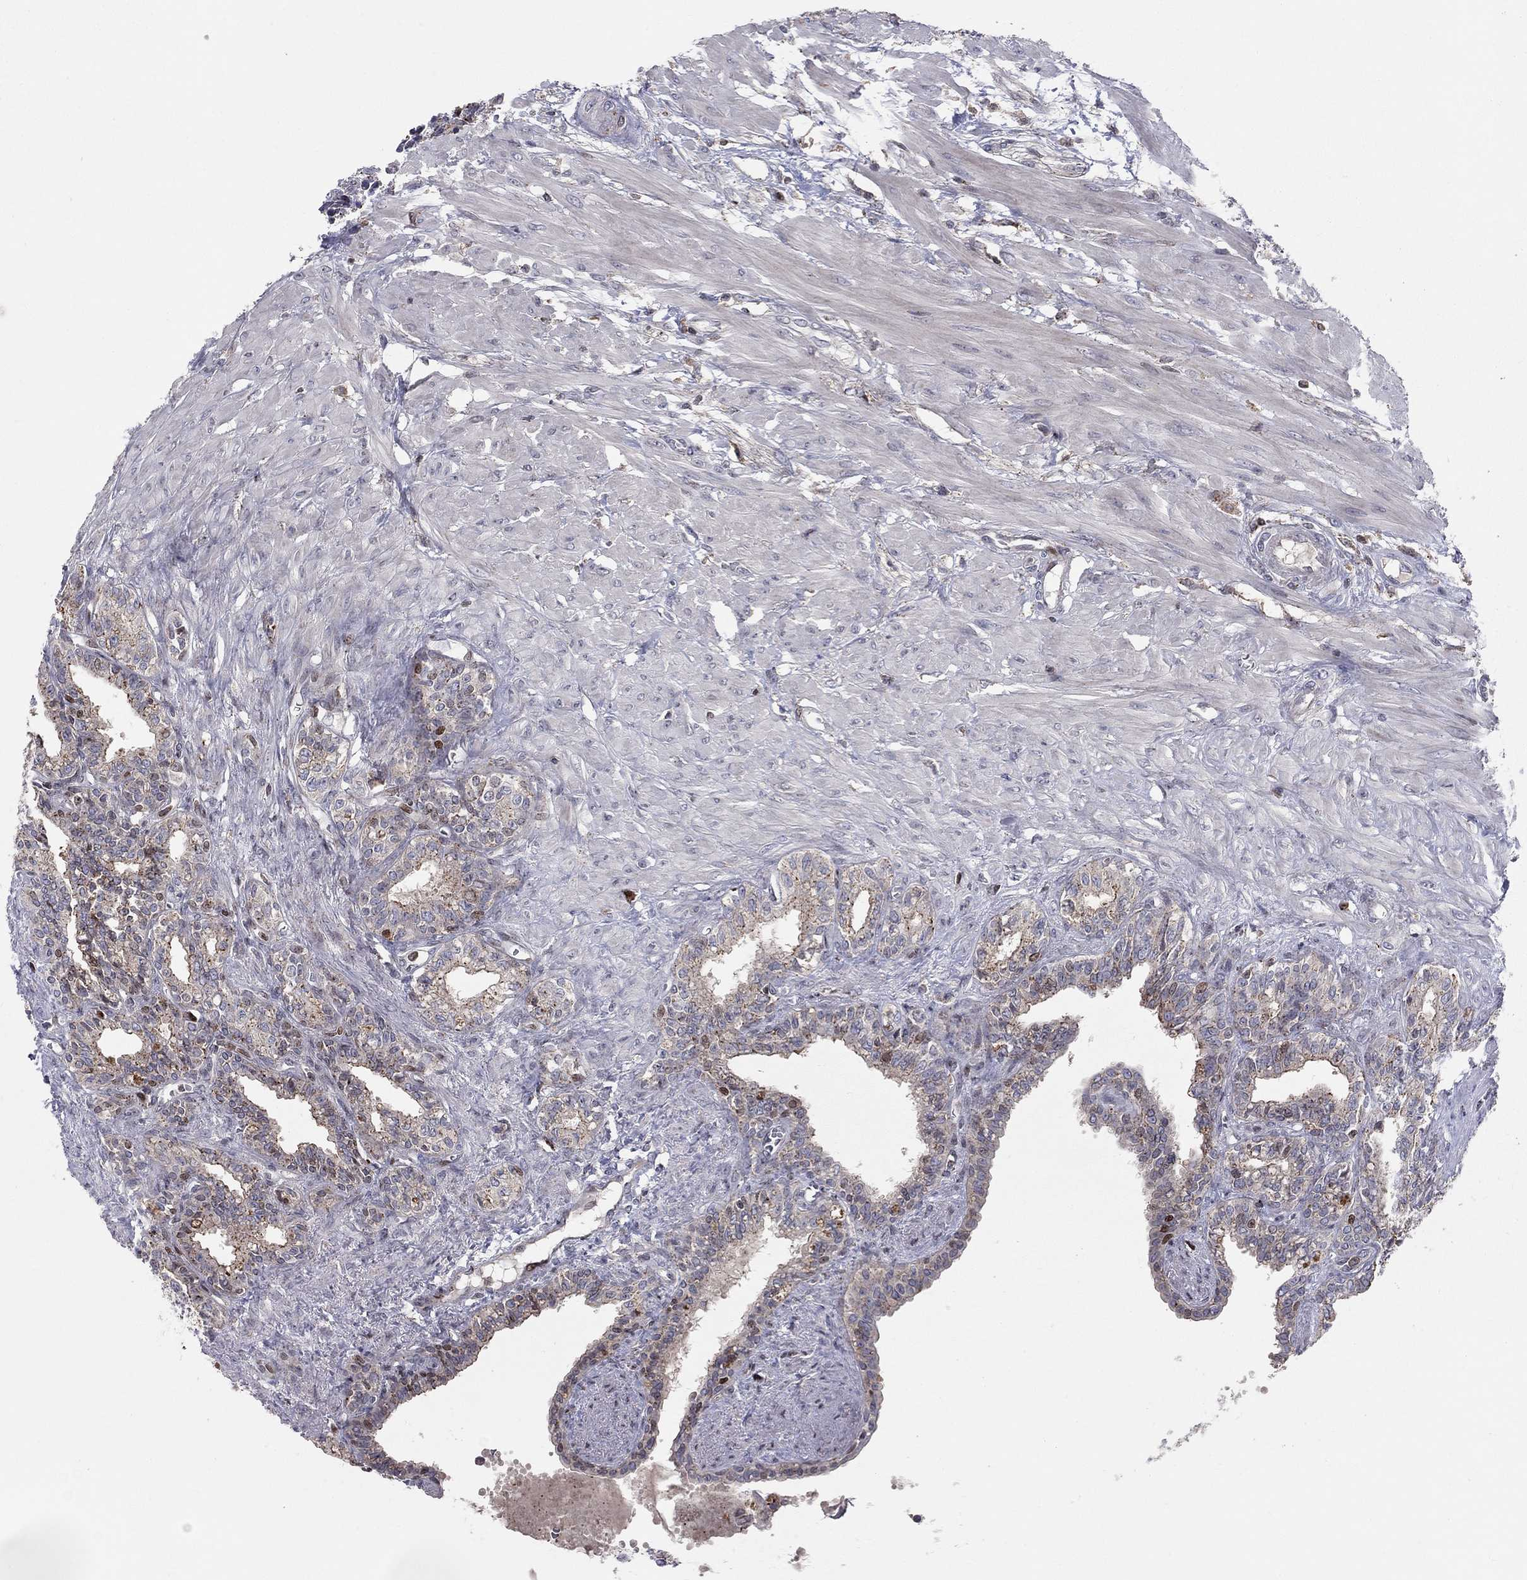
{"staining": {"intensity": "moderate", "quantity": "<25%", "location": "cytoplasmic/membranous"}, "tissue": "seminal vesicle", "cell_type": "Glandular cells", "image_type": "normal", "snomed": [{"axis": "morphology", "description": "Normal tissue, NOS"}, {"axis": "morphology", "description": "Urothelial carcinoma, NOS"}, {"axis": "topography", "description": "Urinary bladder"}, {"axis": "topography", "description": "Seminal veicle"}], "caption": "A brown stain highlights moderate cytoplasmic/membranous positivity of a protein in glandular cells of unremarkable human seminal vesicle. The protein is stained brown, and the nuclei are stained in blue (DAB IHC with brightfield microscopy, high magnification).", "gene": "ERN2", "patient": {"sex": "male", "age": 76}}